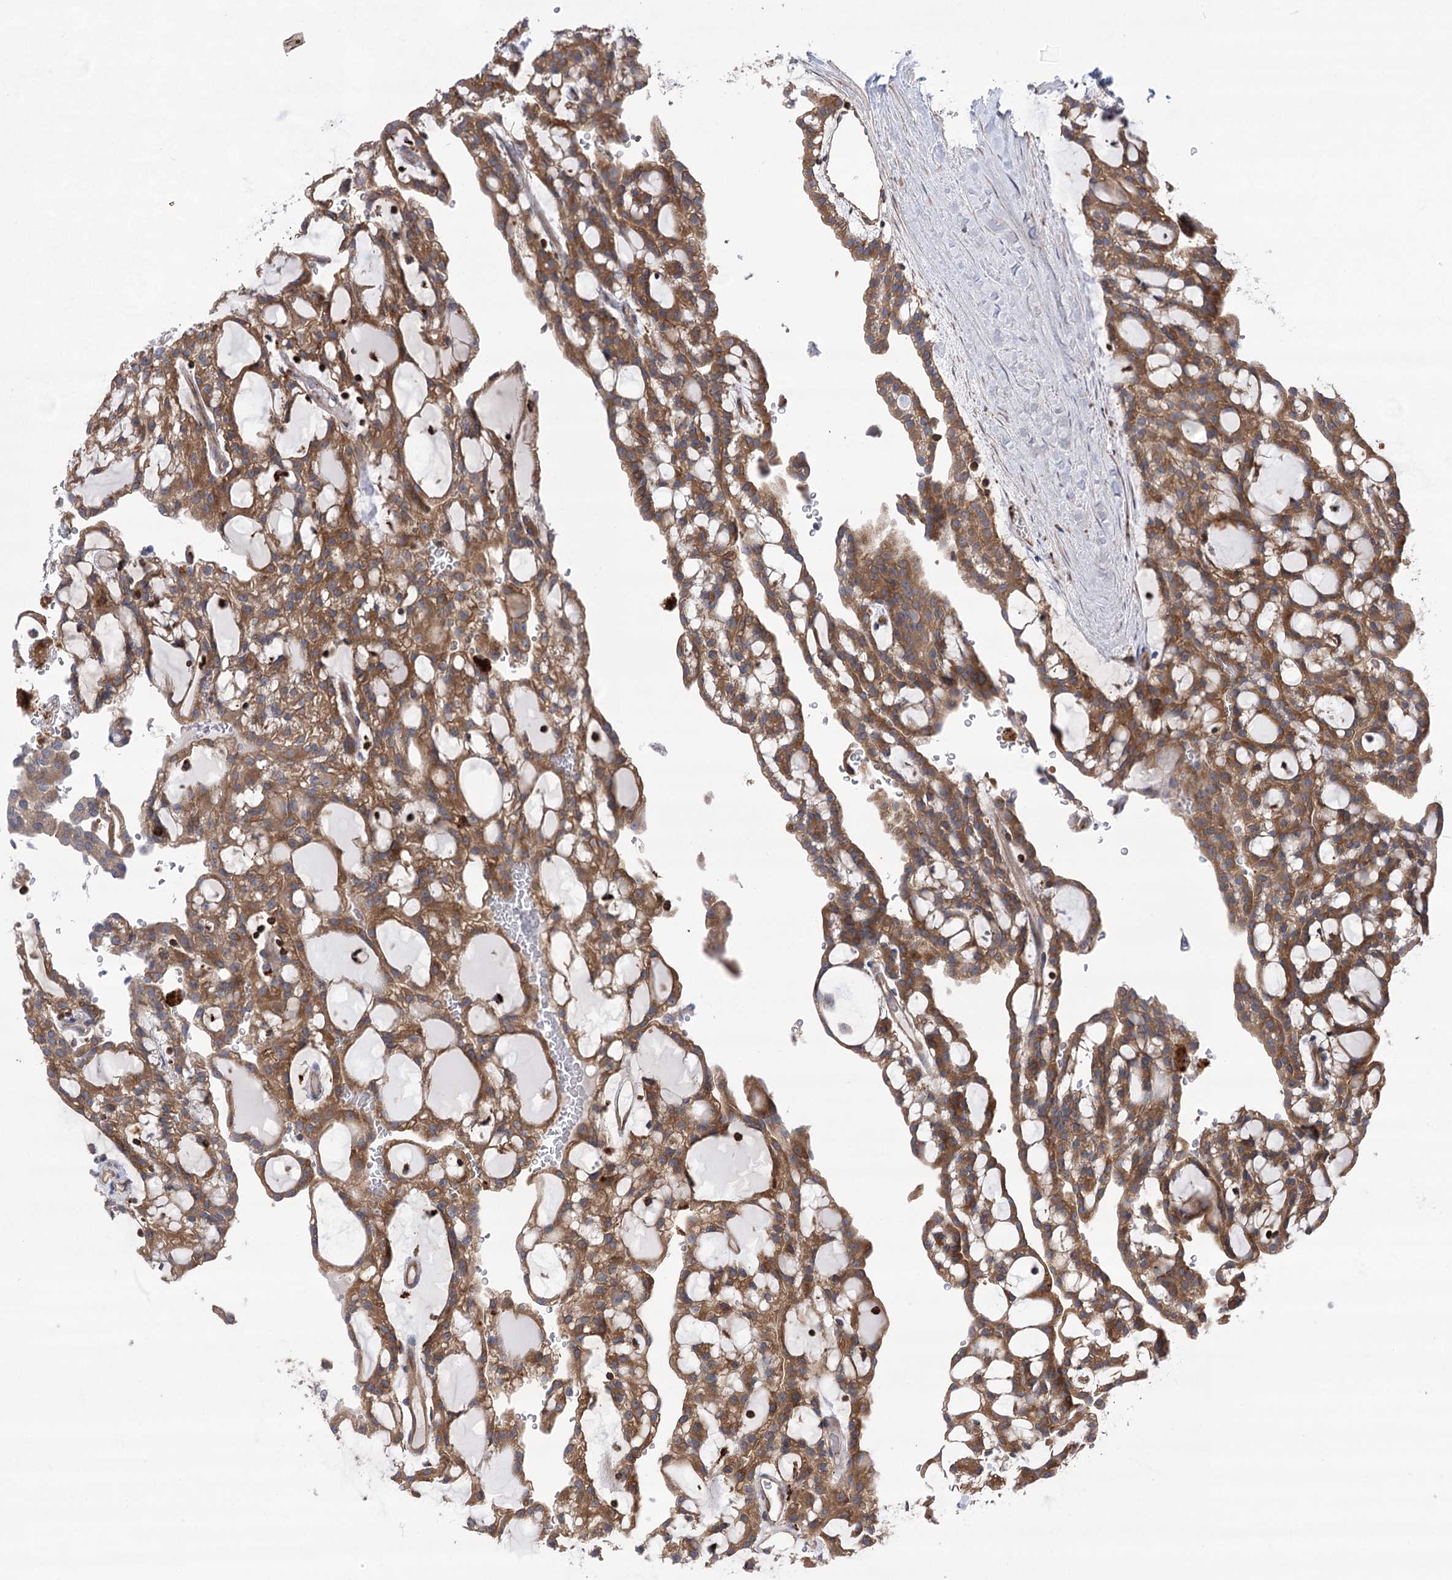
{"staining": {"intensity": "moderate", "quantity": ">75%", "location": "cytoplasmic/membranous"}, "tissue": "renal cancer", "cell_type": "Tumor cells", "image_type": "cancer", "snomed": [{"axis": "morphology", "description": "Adenocarcinoma, NOS"}, {"axis": "topography", "description": "Kidney"}], "caption": "Renal cancer stained with immunohistochemistry exhibits moderate cytoplasmic/membranous expression in about >75% of tumor cells.", "gene": "VPS37B", "patient": {"sex": "male", "age": 63}}